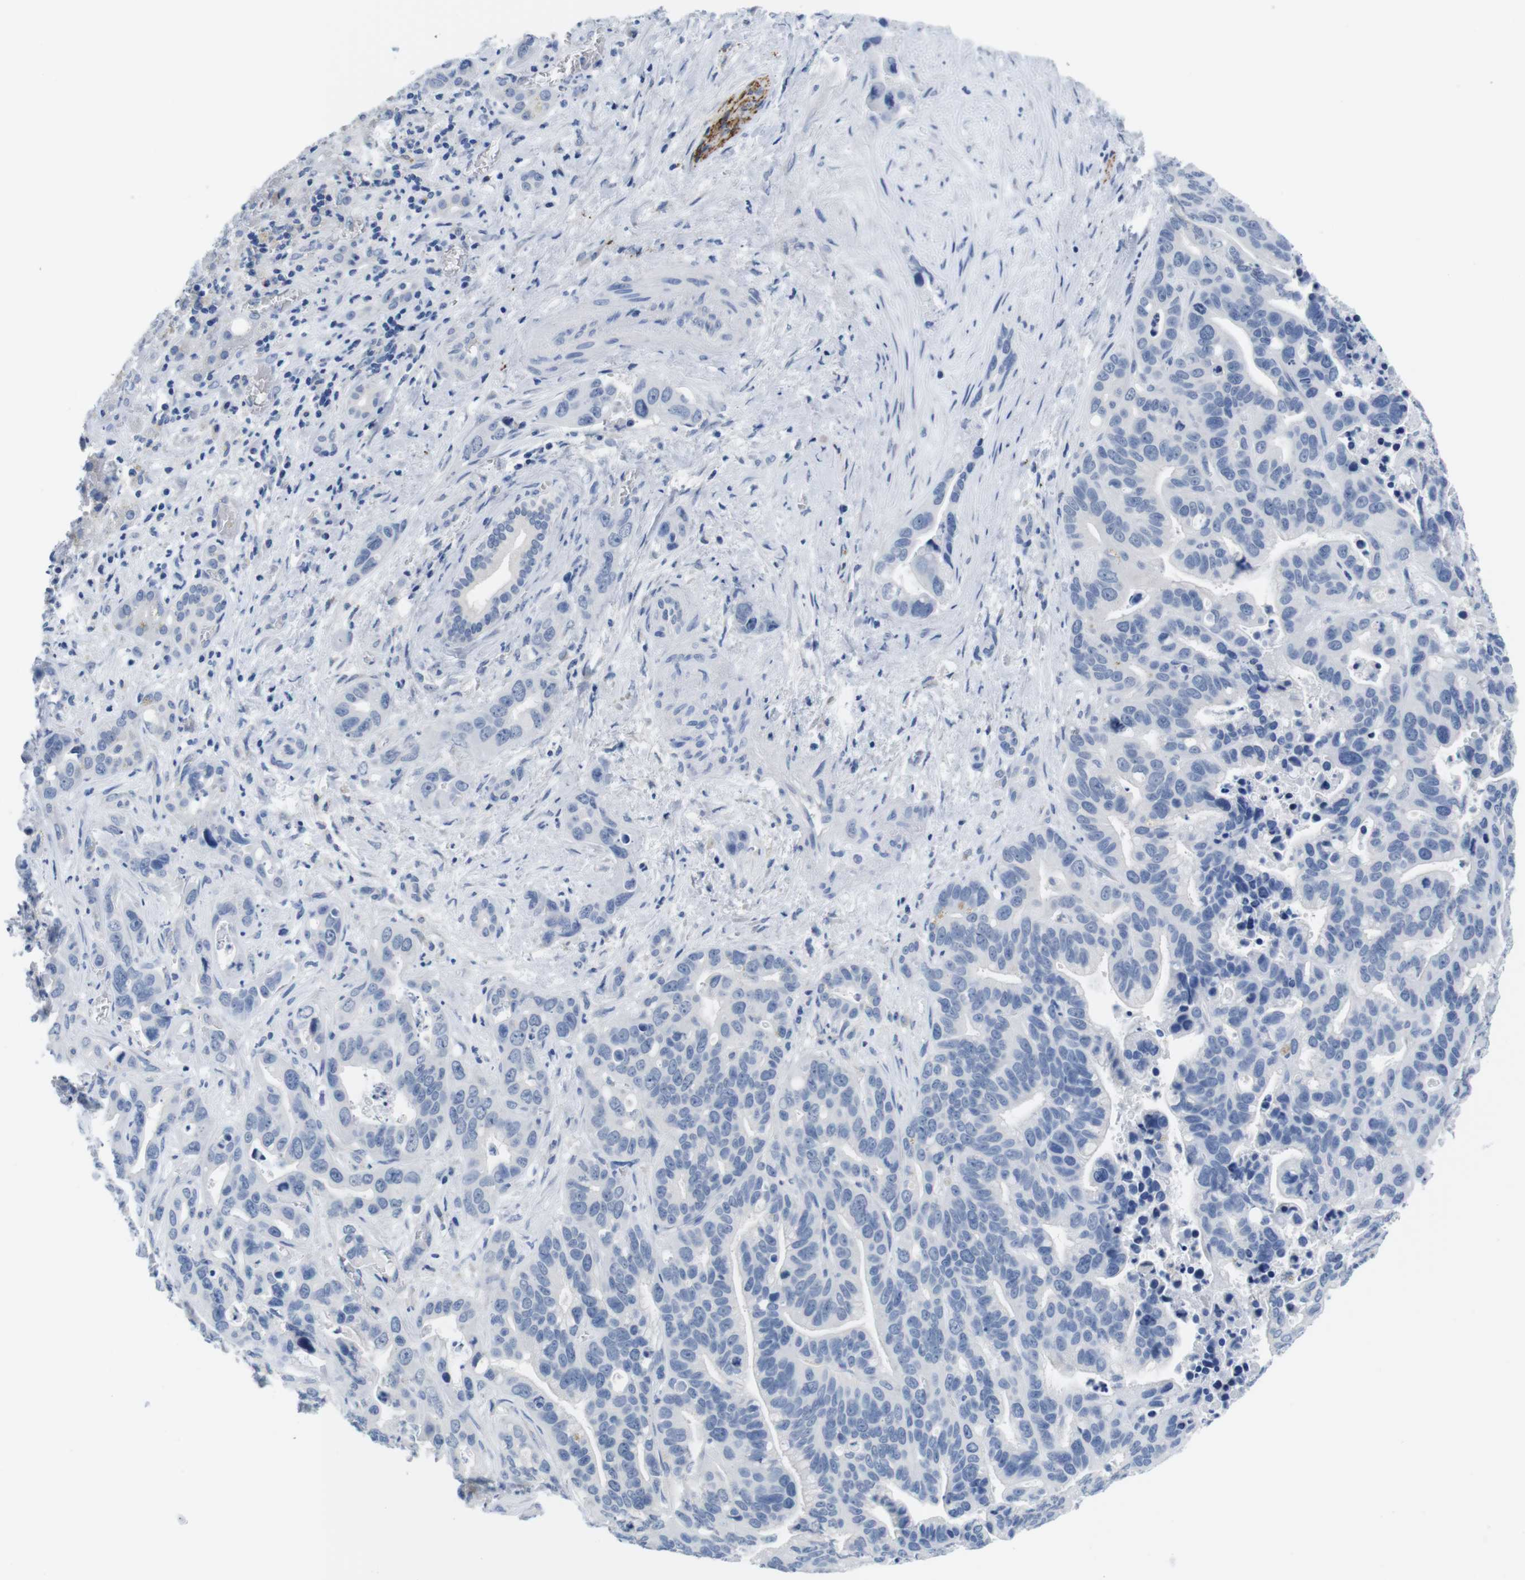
{"staining": {"intensity": "negative", "quantity": "none", "location": "none"}, "tissue": "liver cancer", "cell_type": "Tumor cells", "image_type": "cancer", "snomed": [{"axis": "morphology", "description": "Cholangiocarcinoma"}, {"axis": "topography", "description": "Liver"}], "caption": "A high-resolution photomicrograph shows immunohistochemistry (IHC) staining of liver cancer, which shows no significant expression in tumor cells.", "gene": "MAP6", "patient": {"sex": "female", "age": 65}}